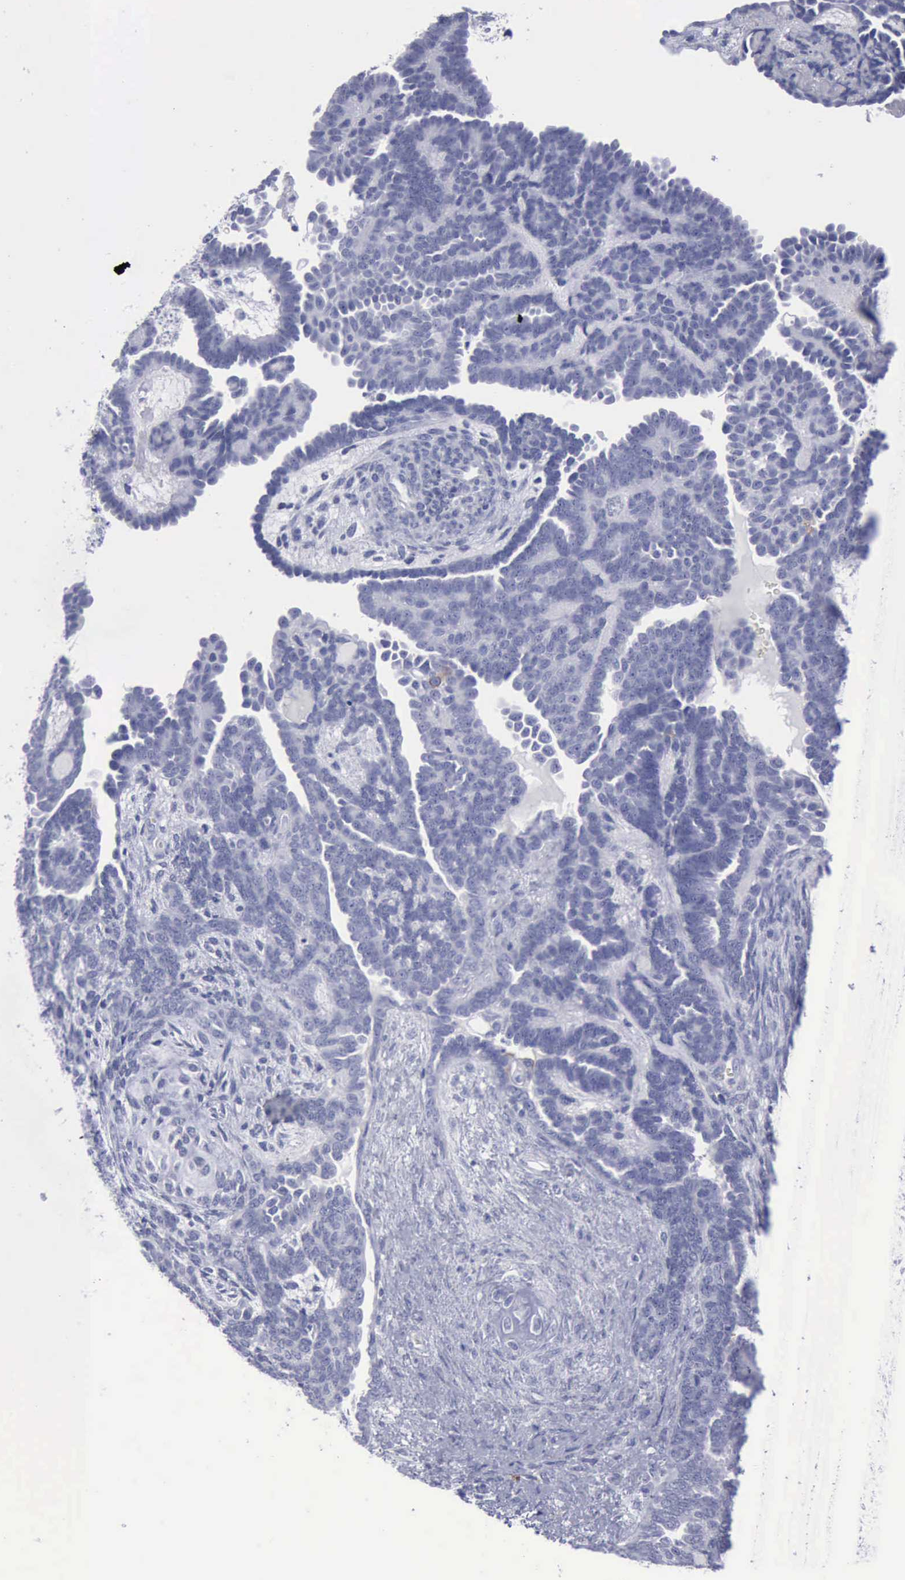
{"staining": {"intensity": "negative", "quantity": "none", "location": "none"}, "tissue": "endometrial cancer", "cell_type": "Tumor cells", "image_type": "cancer", "snomed": [{"axis": "morphology", "description": "Neoplasm, malignant, NOS"}, {"axis": "topography", "description": "Endometrium"}], "caption": "There is no significant expression in tumor cells of endometrial neoplasm (malignant).", "gene": "KRT13", "patient": {"sex": "female", "age": 74}}